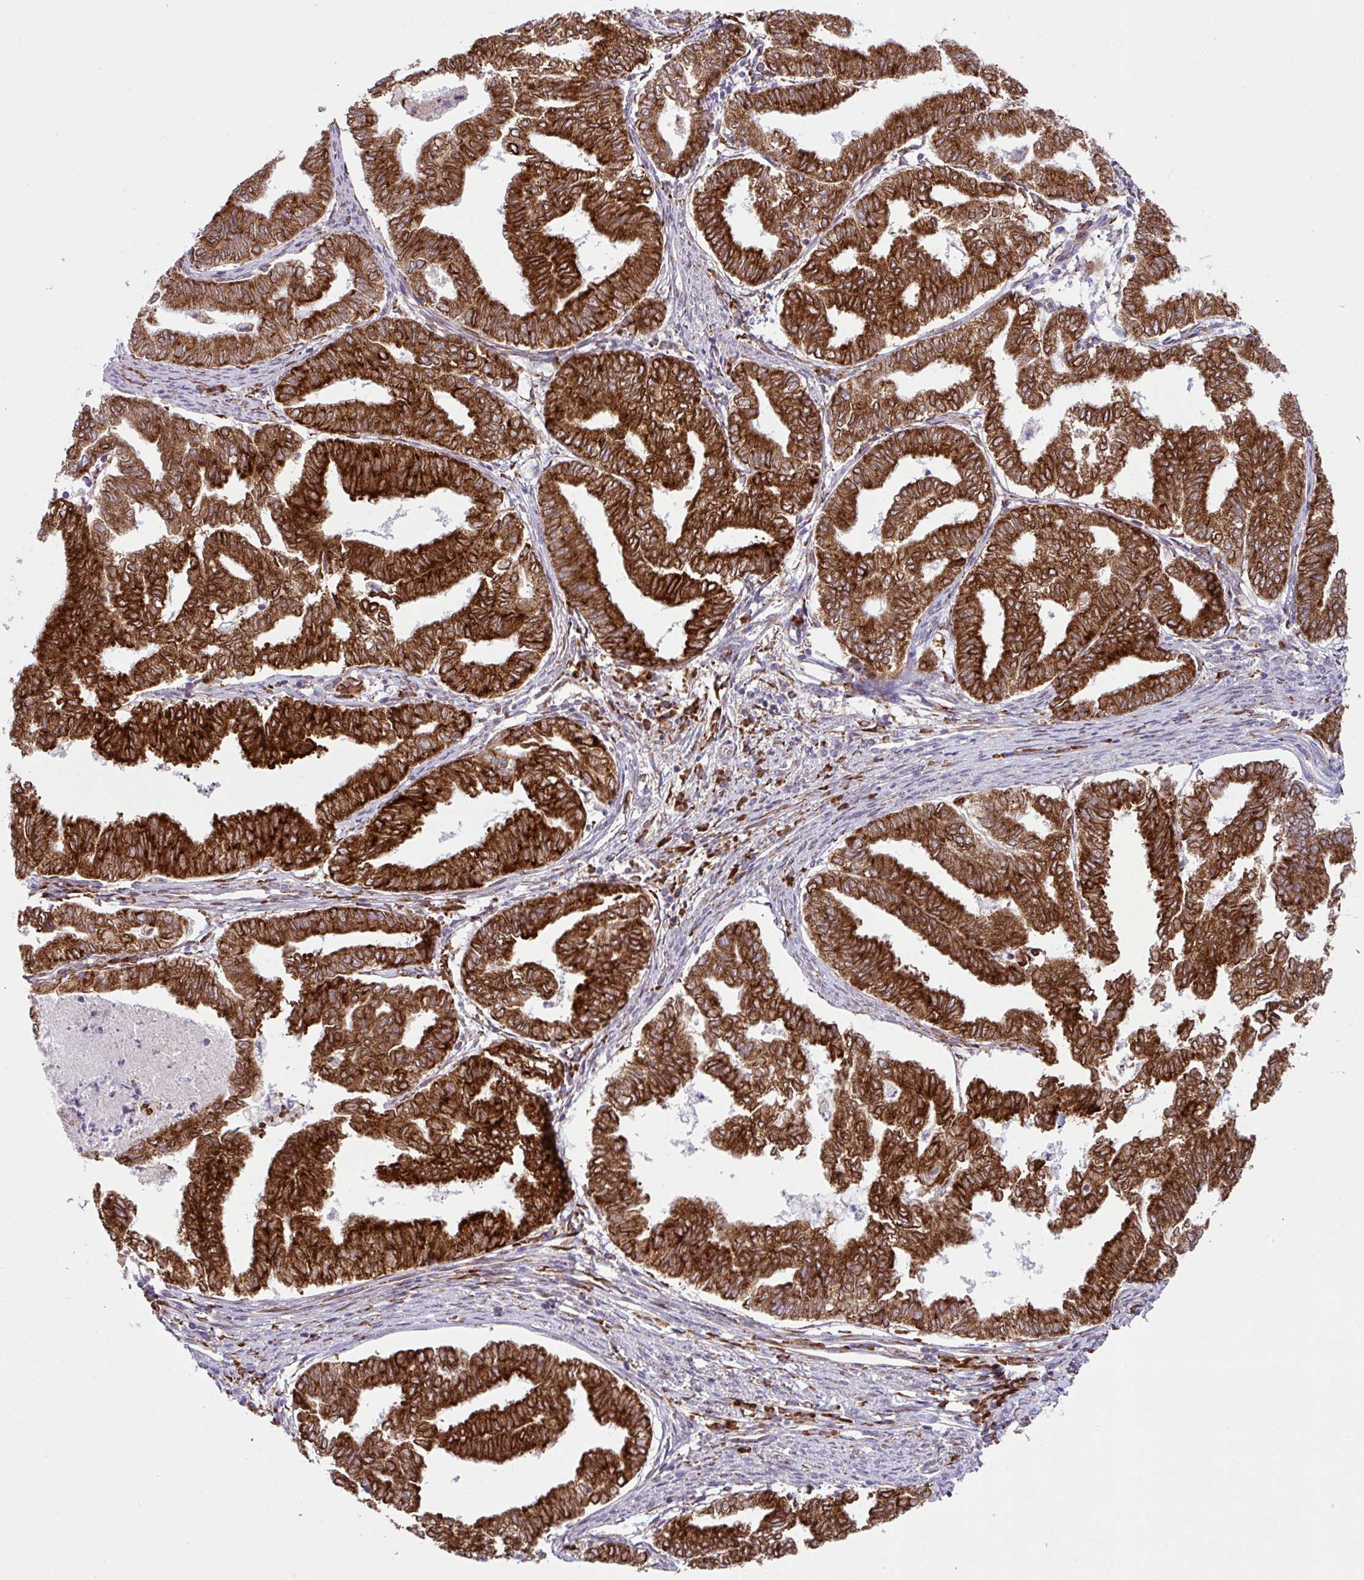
{"staining": {"intensity": "strong", "quantity": ">75%", "location": "cytoplasmic/membranous"}, "tissue": "endometrial cancer", "cell_type": "Tumor cells", "image_type": "cancer", "snomed": [{"axis": "morphology", "description": "Adenocarcinoma, NOS"}, {"axis": "topography", "description": "Endometrium"}], "caption": "The image reveals immunohistochemical staining of endometrial cancer (adenocarcinoma). There is strong cytoplasmic/membranous expression is identified in approximately >75% of tumor cells.", "gene": "SLC39A7", "patient": {"sex": "female", "age": 79}}